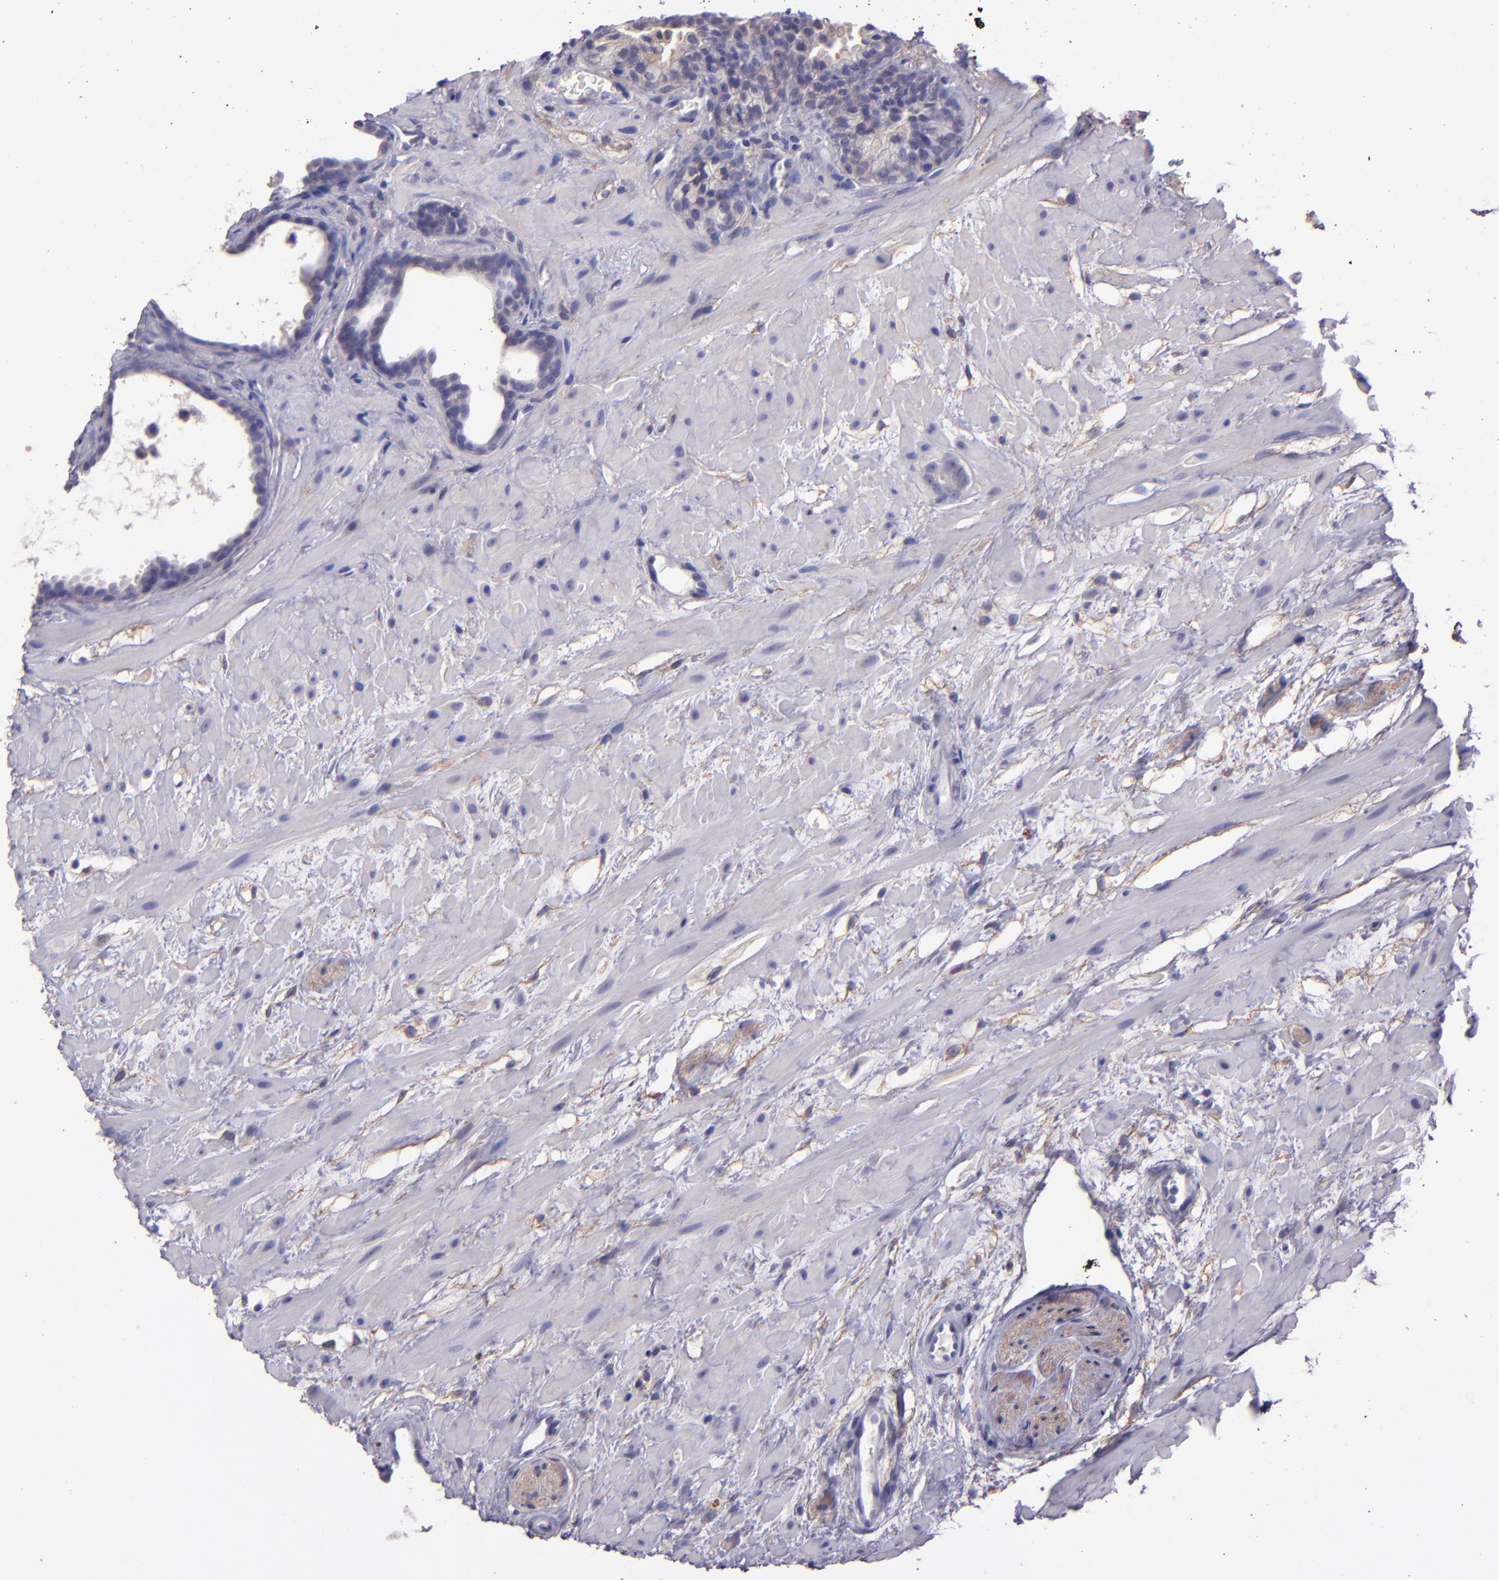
{"staining": {"intensity": "negative", "quantity": "none", "location": "none"}, "tissue": "prostate cancer", "cell_type": "Tumor cells", "image_type": "cancer", "snomed": [{"axis": "morphology", "description": "Adenocarcinoma, Low grade"}, {"axis": "topography", "description": "Prostate"}], "caption": "This is an immunohistochemistry (IHC) photomicrograph of adenocarcinoma (low-grade) (prostate). There is no positivity in tumor cells.", "gene": "PAPPA", "patient": {"sex": "male", "age": 57}}